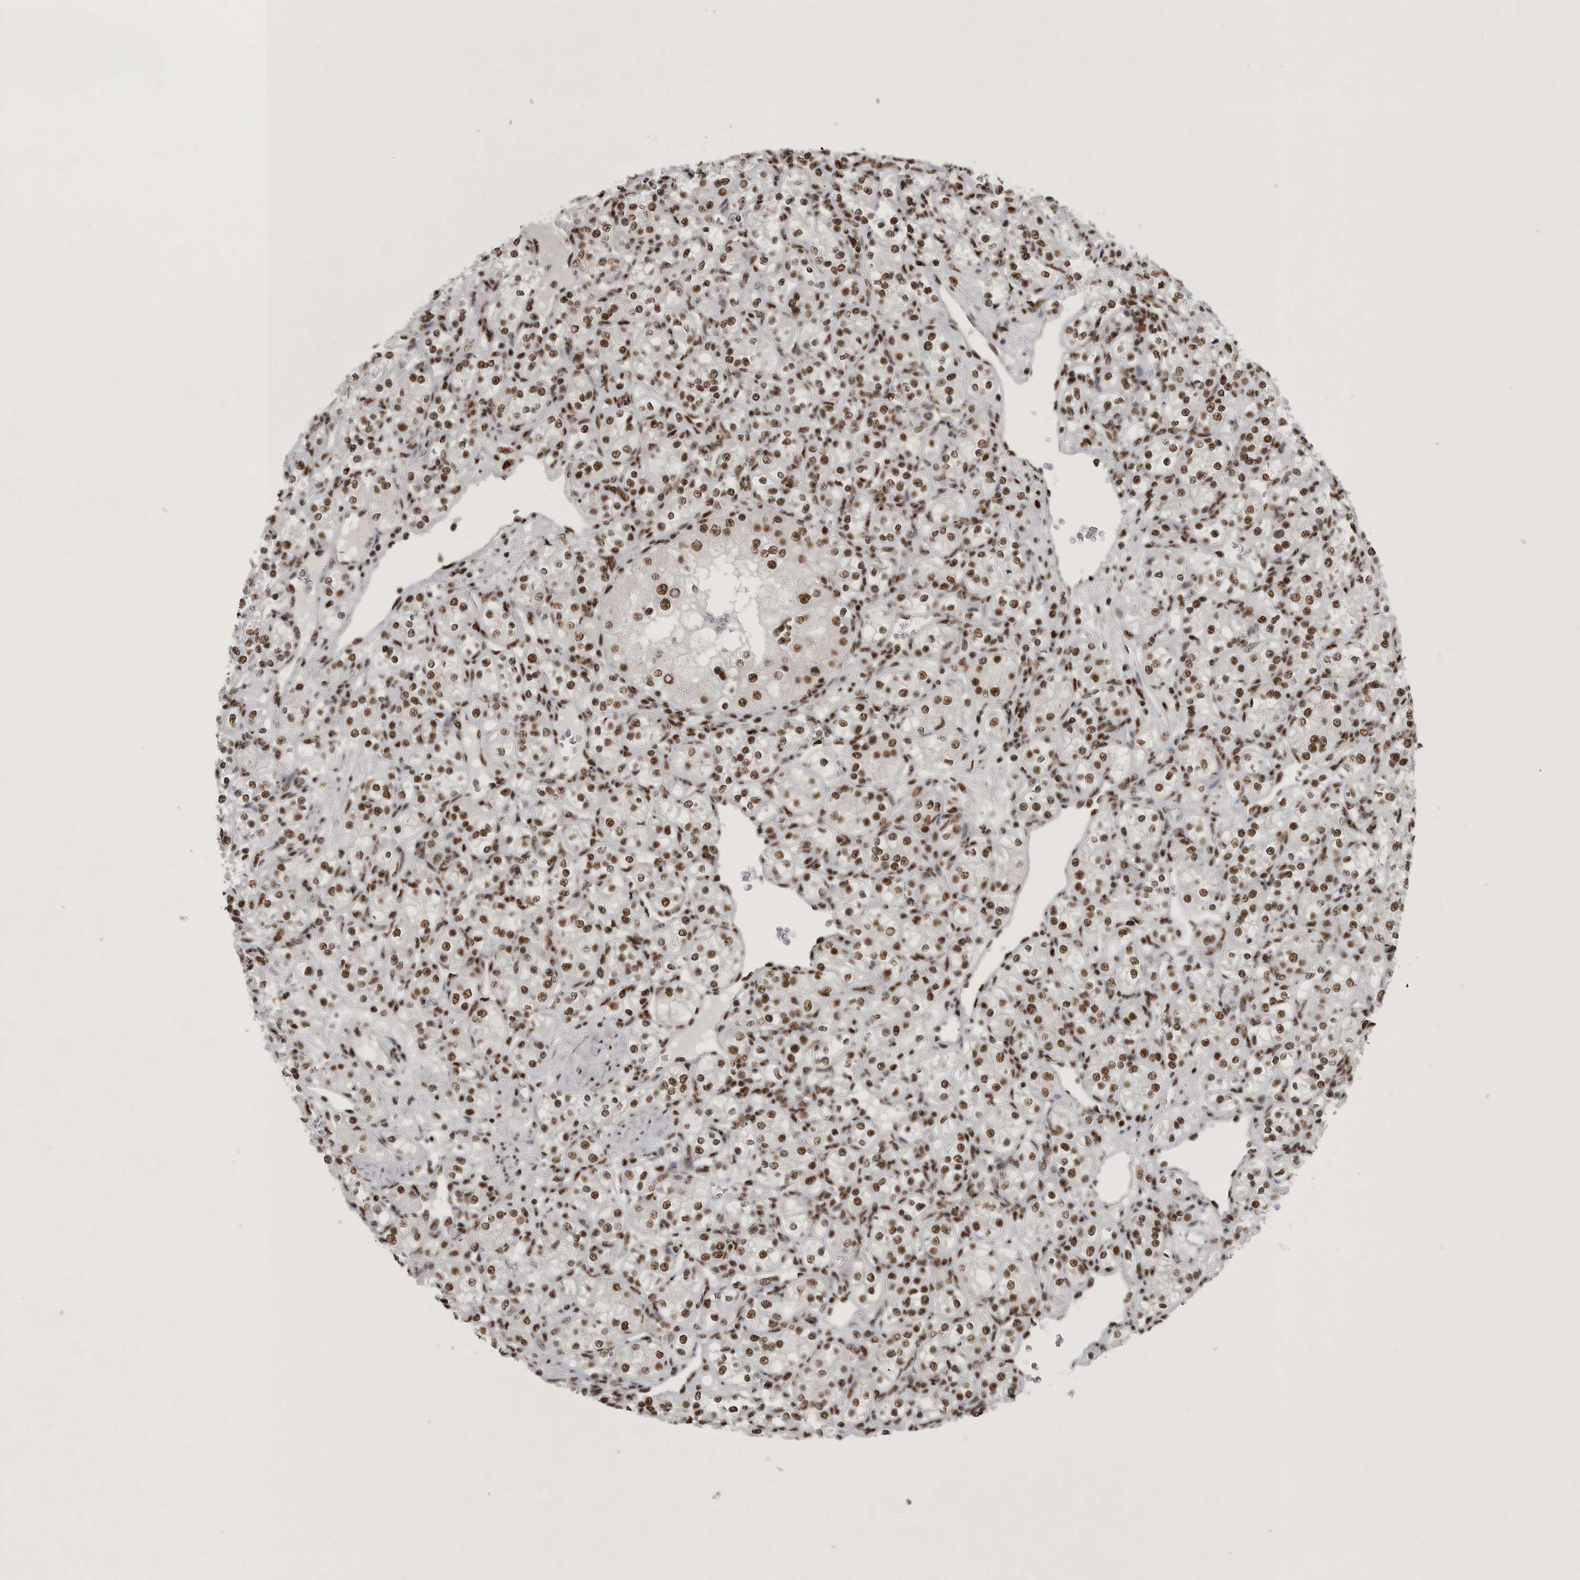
{"staining": {"intensity": "strong", "quantity": ">75%", "location": "nuclear"}, "tissue": "renal cancer", "cell_type": "Tumor cells", "image_type": "cancer", "snomed": [{"axis": "morphology", "description": "Adenocarcinoma, NOS"}, {"axis": "topography", "description": "Kidney"}], "caption": "IHC histopathology image of neoplastic tissue: human renal cancer (adenocarcinoma) stained using immunohistochemistry (IHC) shows high levels of strong protein expression localized specifically in the nuclear of tumor cells, appearing as a nuclear brown color.", "gene": "BCLAF1", "patient": {"sex": "male", "age": 77}}